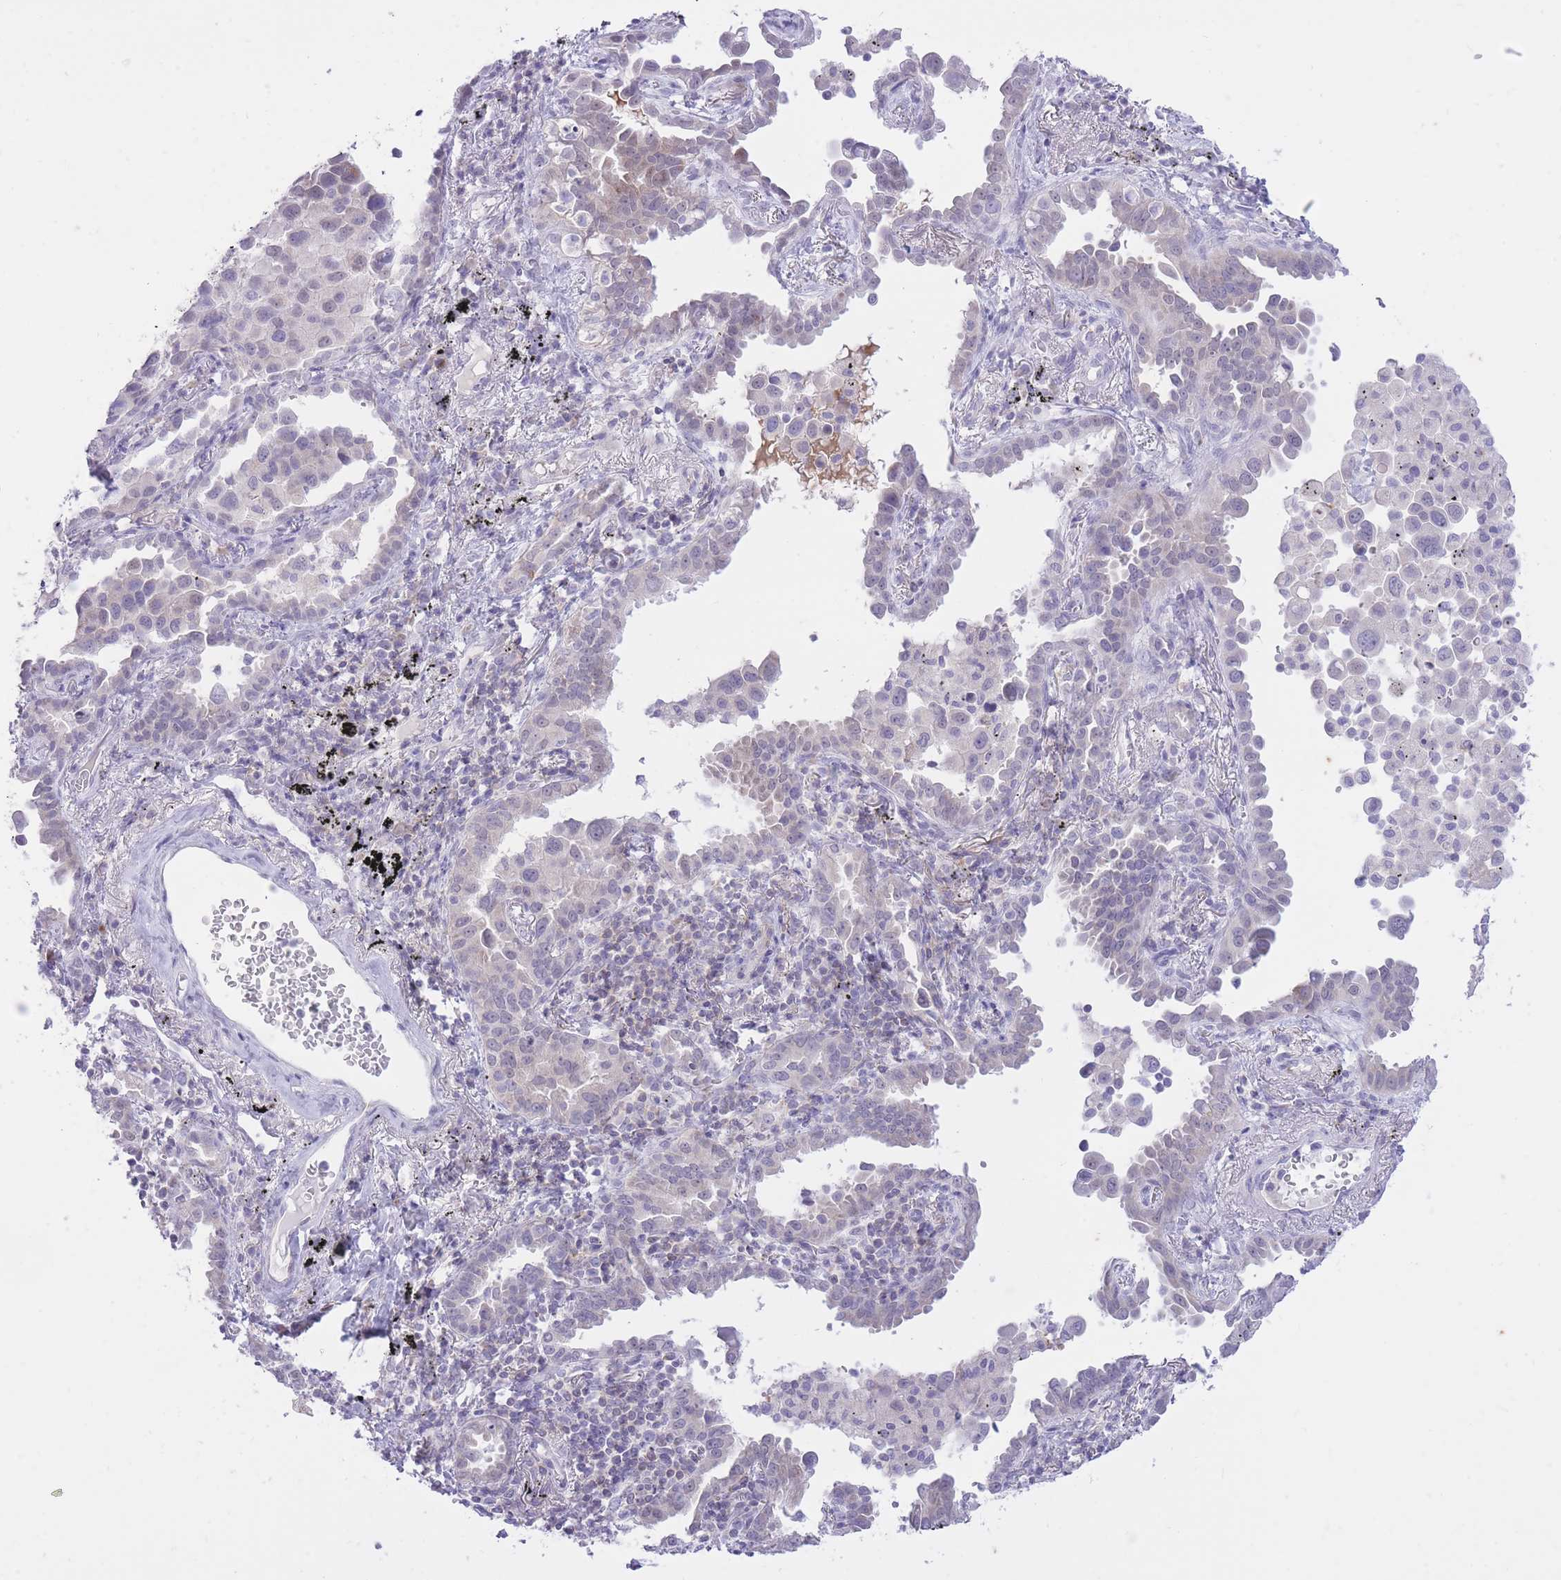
{"staining": {"intensity": "negative", "quantity": "none", "location": "none"}, "tissue": "lung cancer", "cell_type": "Tumor cells", "image_type": "cancer", "snomed": [{"axis": "morphology", "description": "Adenocarcinoma, NOS"}, {"axis": "topography", "description": "Lung"}], "caption": "Immunohistochemical staining of lung adenocarcinoma demonstrates no significant staining in tumor cells.", "gene": "DENND2D", "patient": {"sex": "male", "age": 67}}